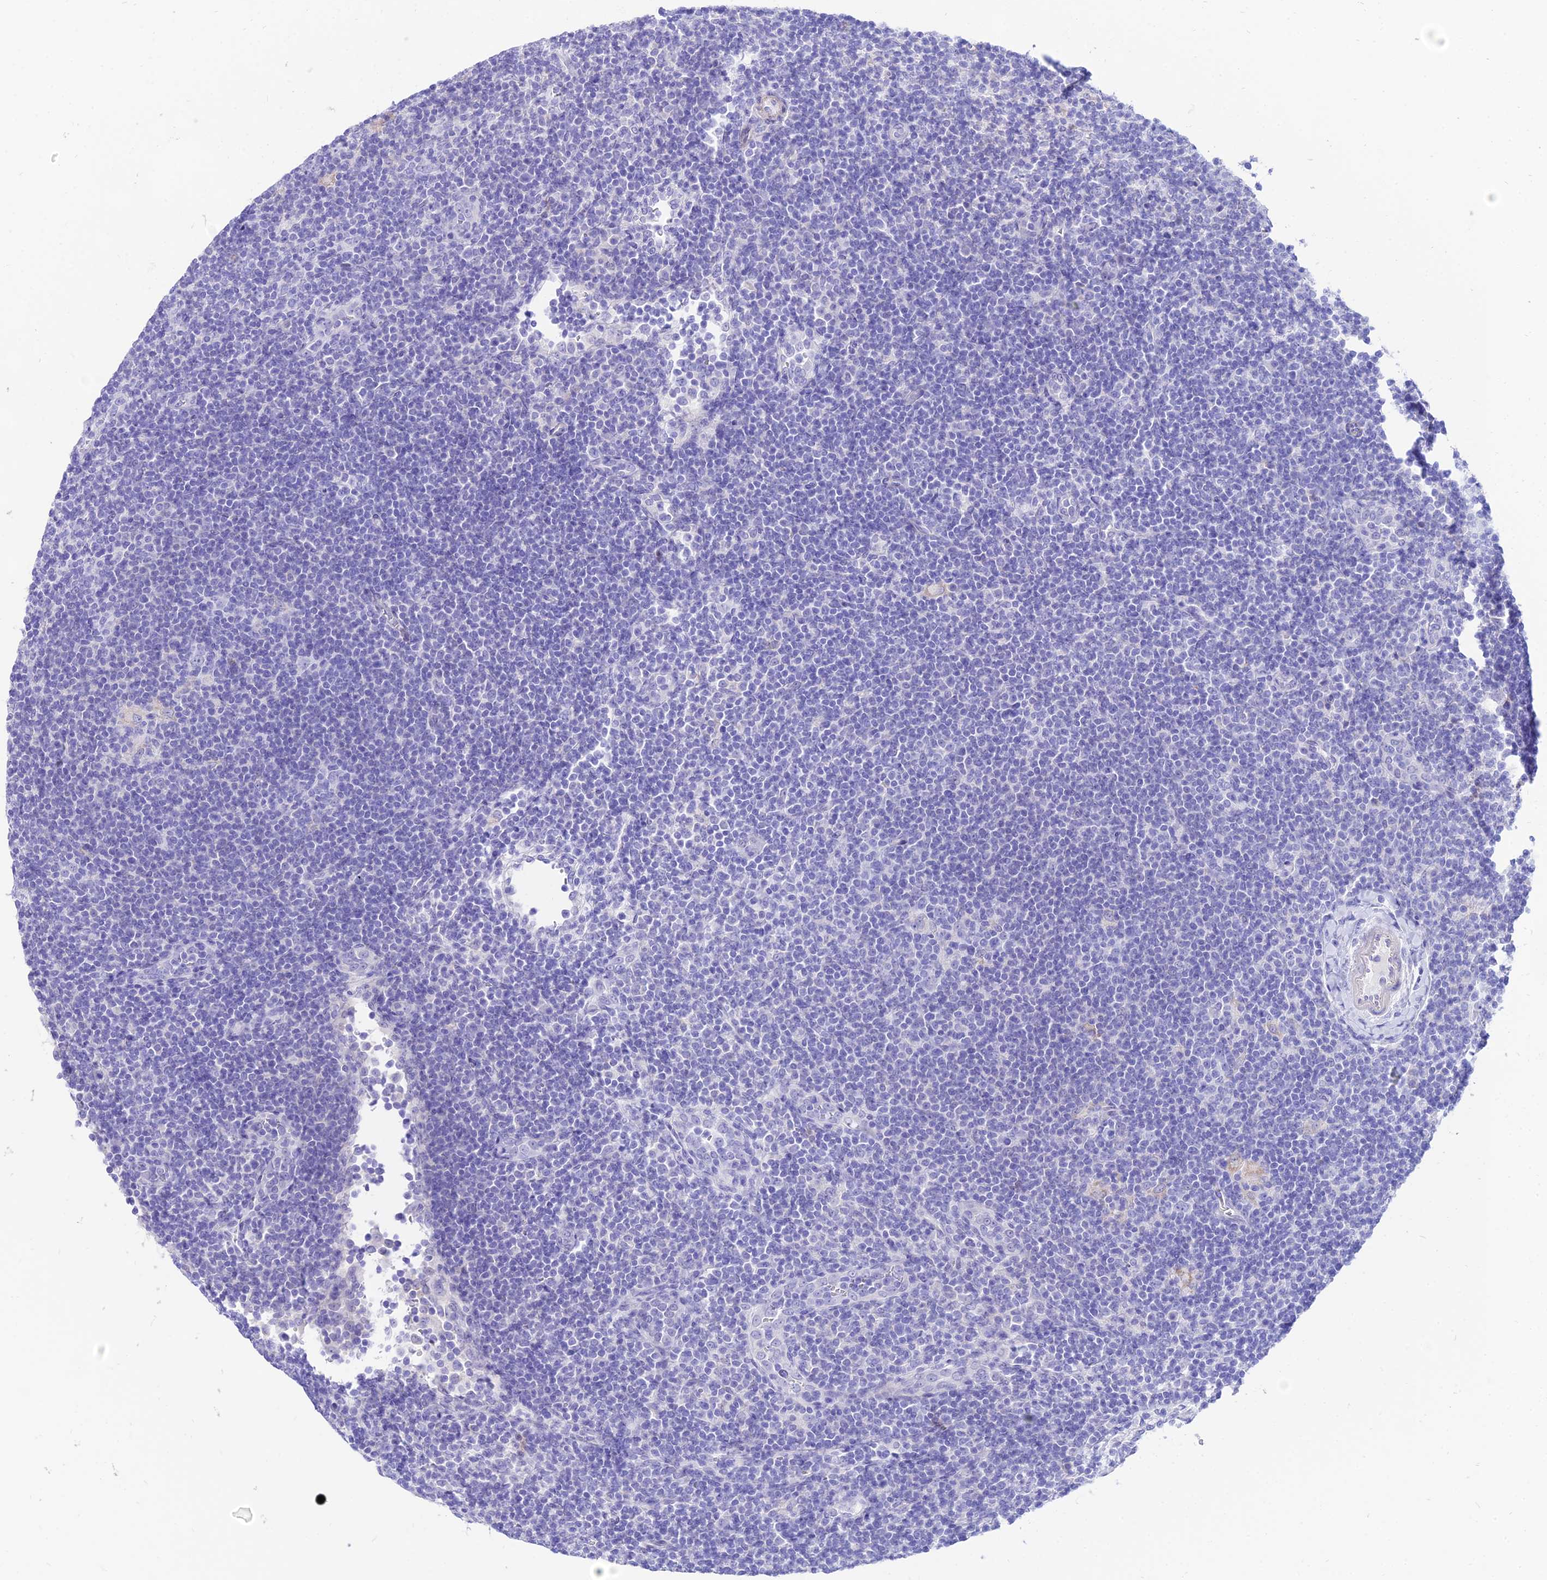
{"staining": {"intensity": "negative", "quantity": "none", "location": "none"}, "tissue": "lymphoma", "cell_type": "Tumor cells", "image_type": "cancer", "snomed": [{"axis": "morphology", "description": "Hodgkin's disease, NOS"}, {"axis": "topography", "description": "Lymph node"}], "caption": "This is a photomicrograph of IHC staining of Hodgkin's disease, which shows no staining in tumor cells.", "gene": "TAC3", "patient": {"sex": "female", "age": 57}}